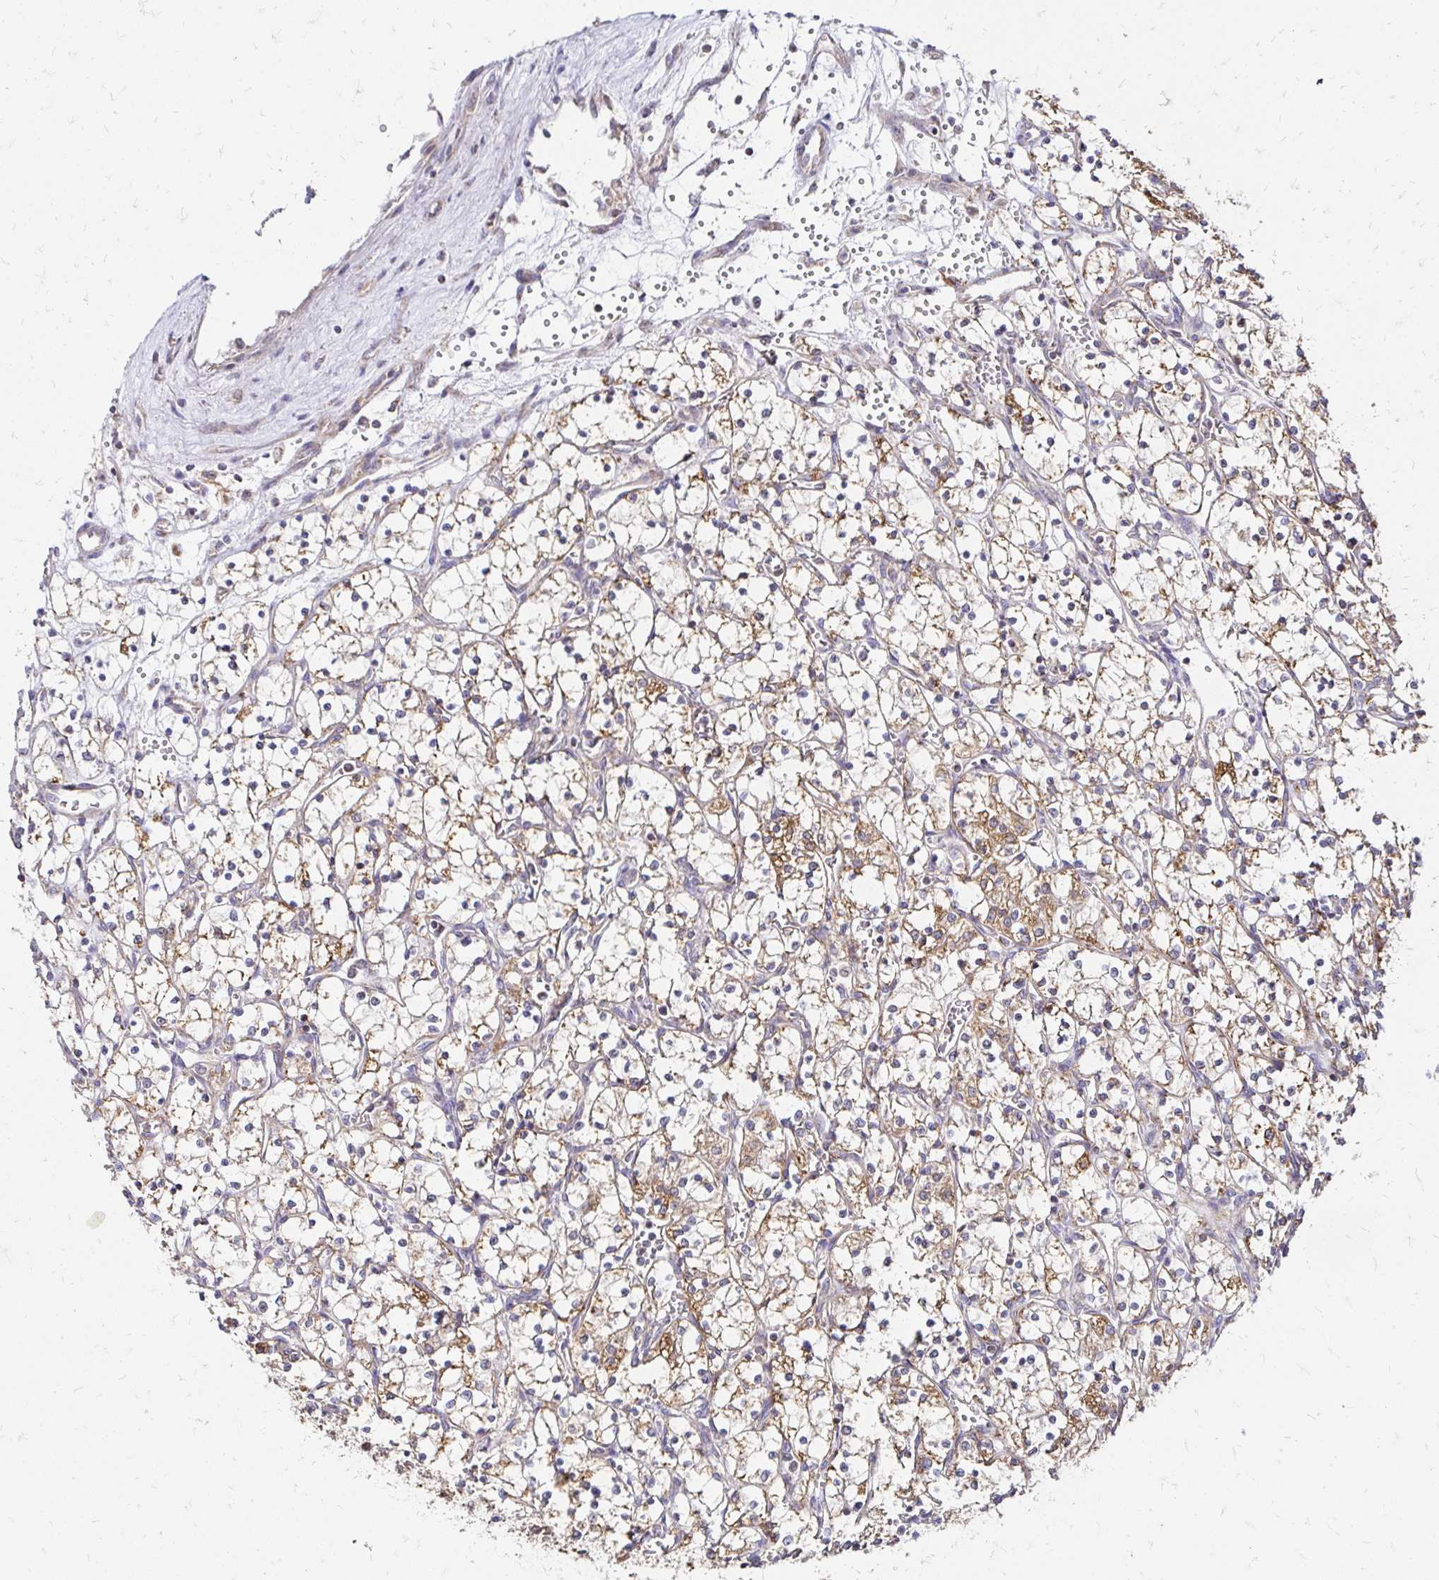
{"staining": {"intensity": "moderate", "quantity": "25%-75%", "location": "cytoplasmic/membranous"}, "tissue": "renal cancer", "cell_type": "Tumor cells", "image_type": "cancer", "snomed": [{"axis": "morphology", "description": "Adenocarcinoma, NOS"}, {"axis": "topography", "description": "Kidney"}], "caption": "Brown immunohistochemical staining in adenocarcinoma (renal) demonstrates moderate cytoplasmic/membranous staining in approximately 25%-75% of tumor cells.", "gene": "ZW10", "patient": {"sex": "female", "age": 69}}